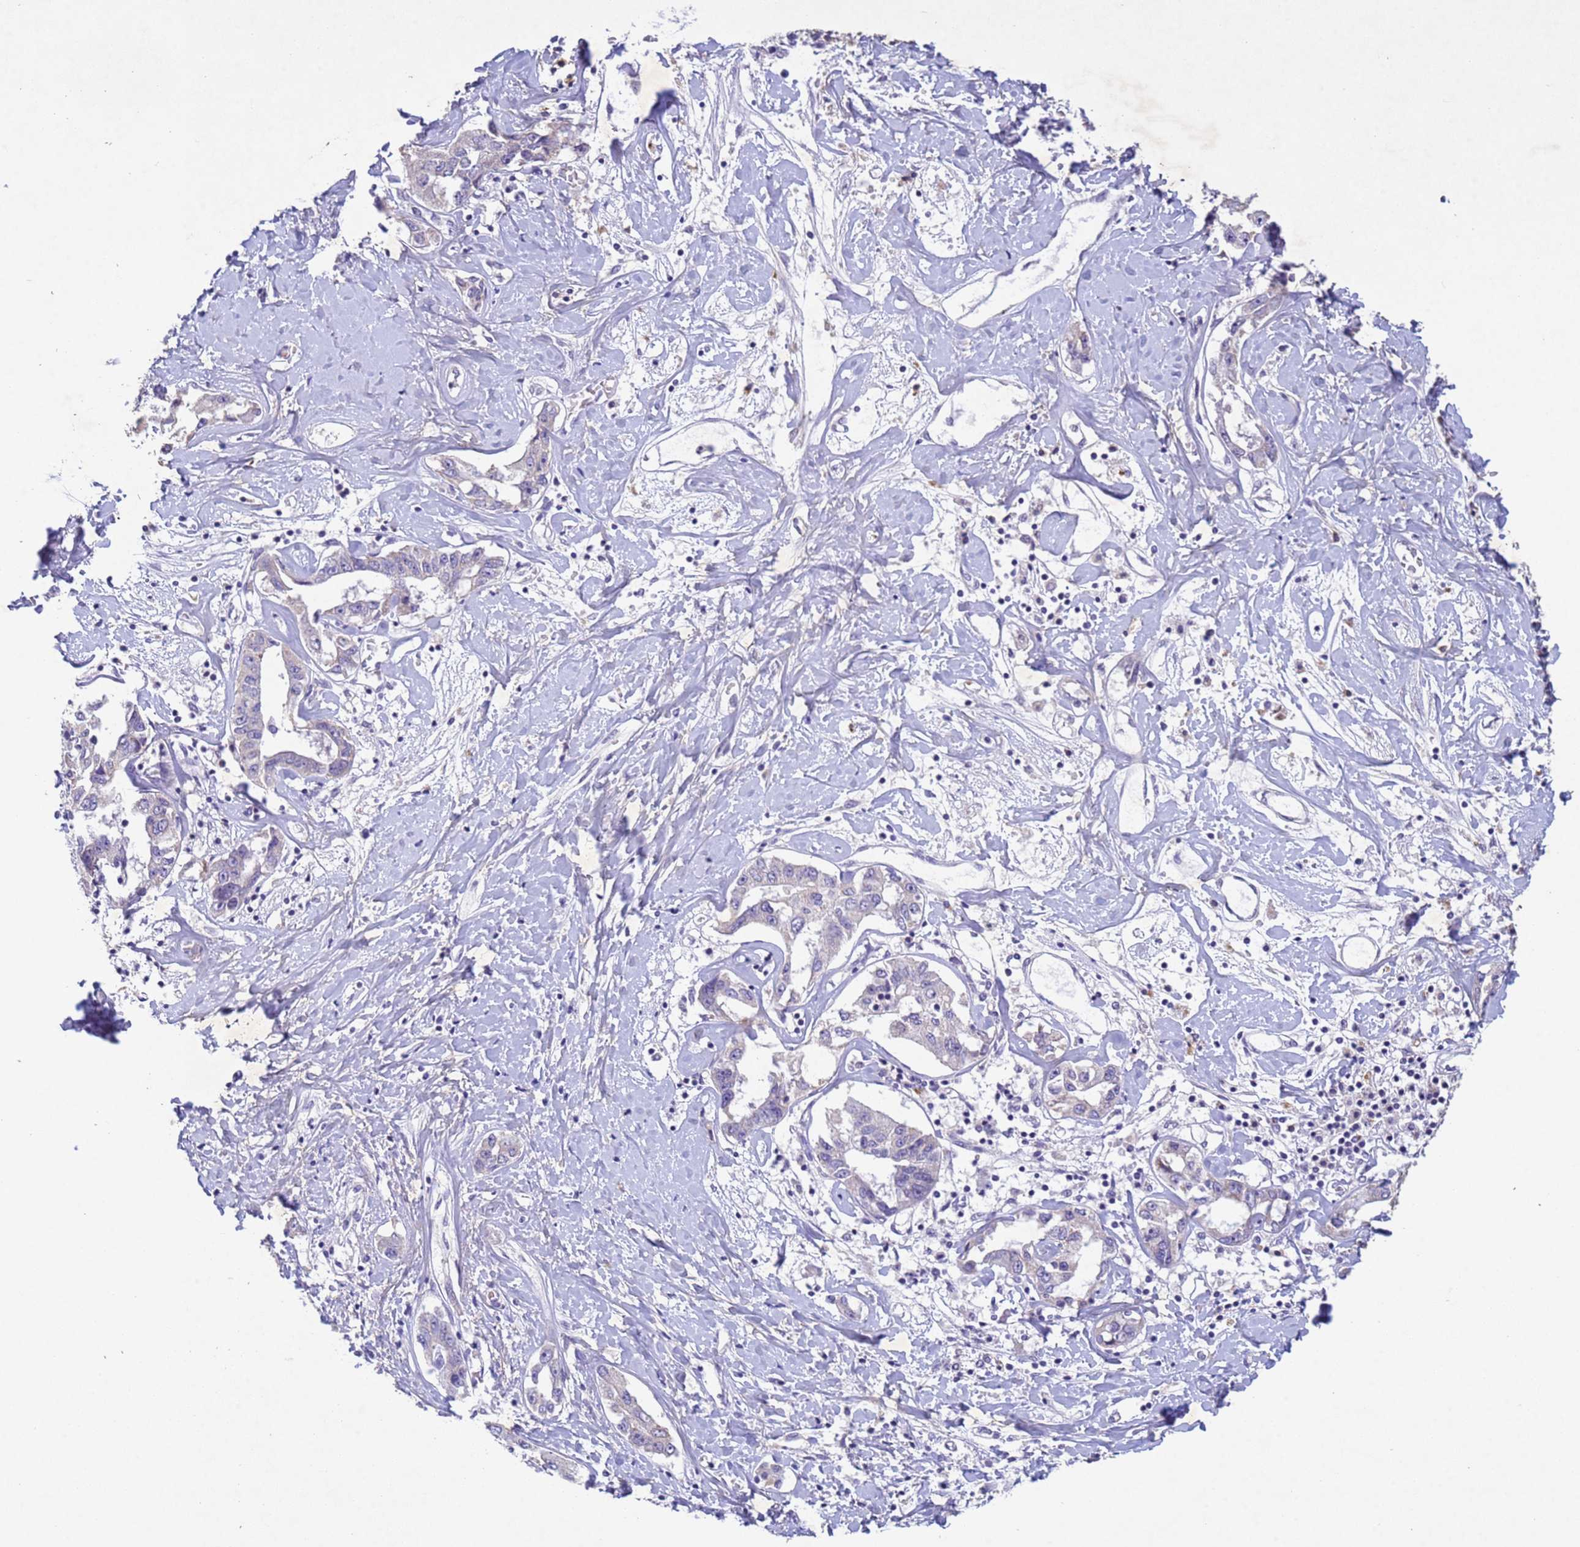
{"staining": {"intensity": "negative", "quantity": "none", "location": "none"}, "tissue": "liver cancer", "cell_type": "Tumor cells", "image_type": "cancer", "snomed": [{"axis": "morphology", "description": "Cholangiocarcinoma"}, {"axis": "topography", "description": "Liver"}], "caption": "This histopathology image is of liver cholangiocarcinoma stained with immunohistochemistry to label a protein in brown with the nuclei are counter-stained blue. There is no expression in tumor cells. The staining was performed using DAB (3,3'-diaminobenzidine) to visualize the protein expression in brown, while the nuclei were stained in blue with hematoxylin (Magnification: 20x).", "gene": "NLRP11", "patient": {"sex": "male", "age": 59}}